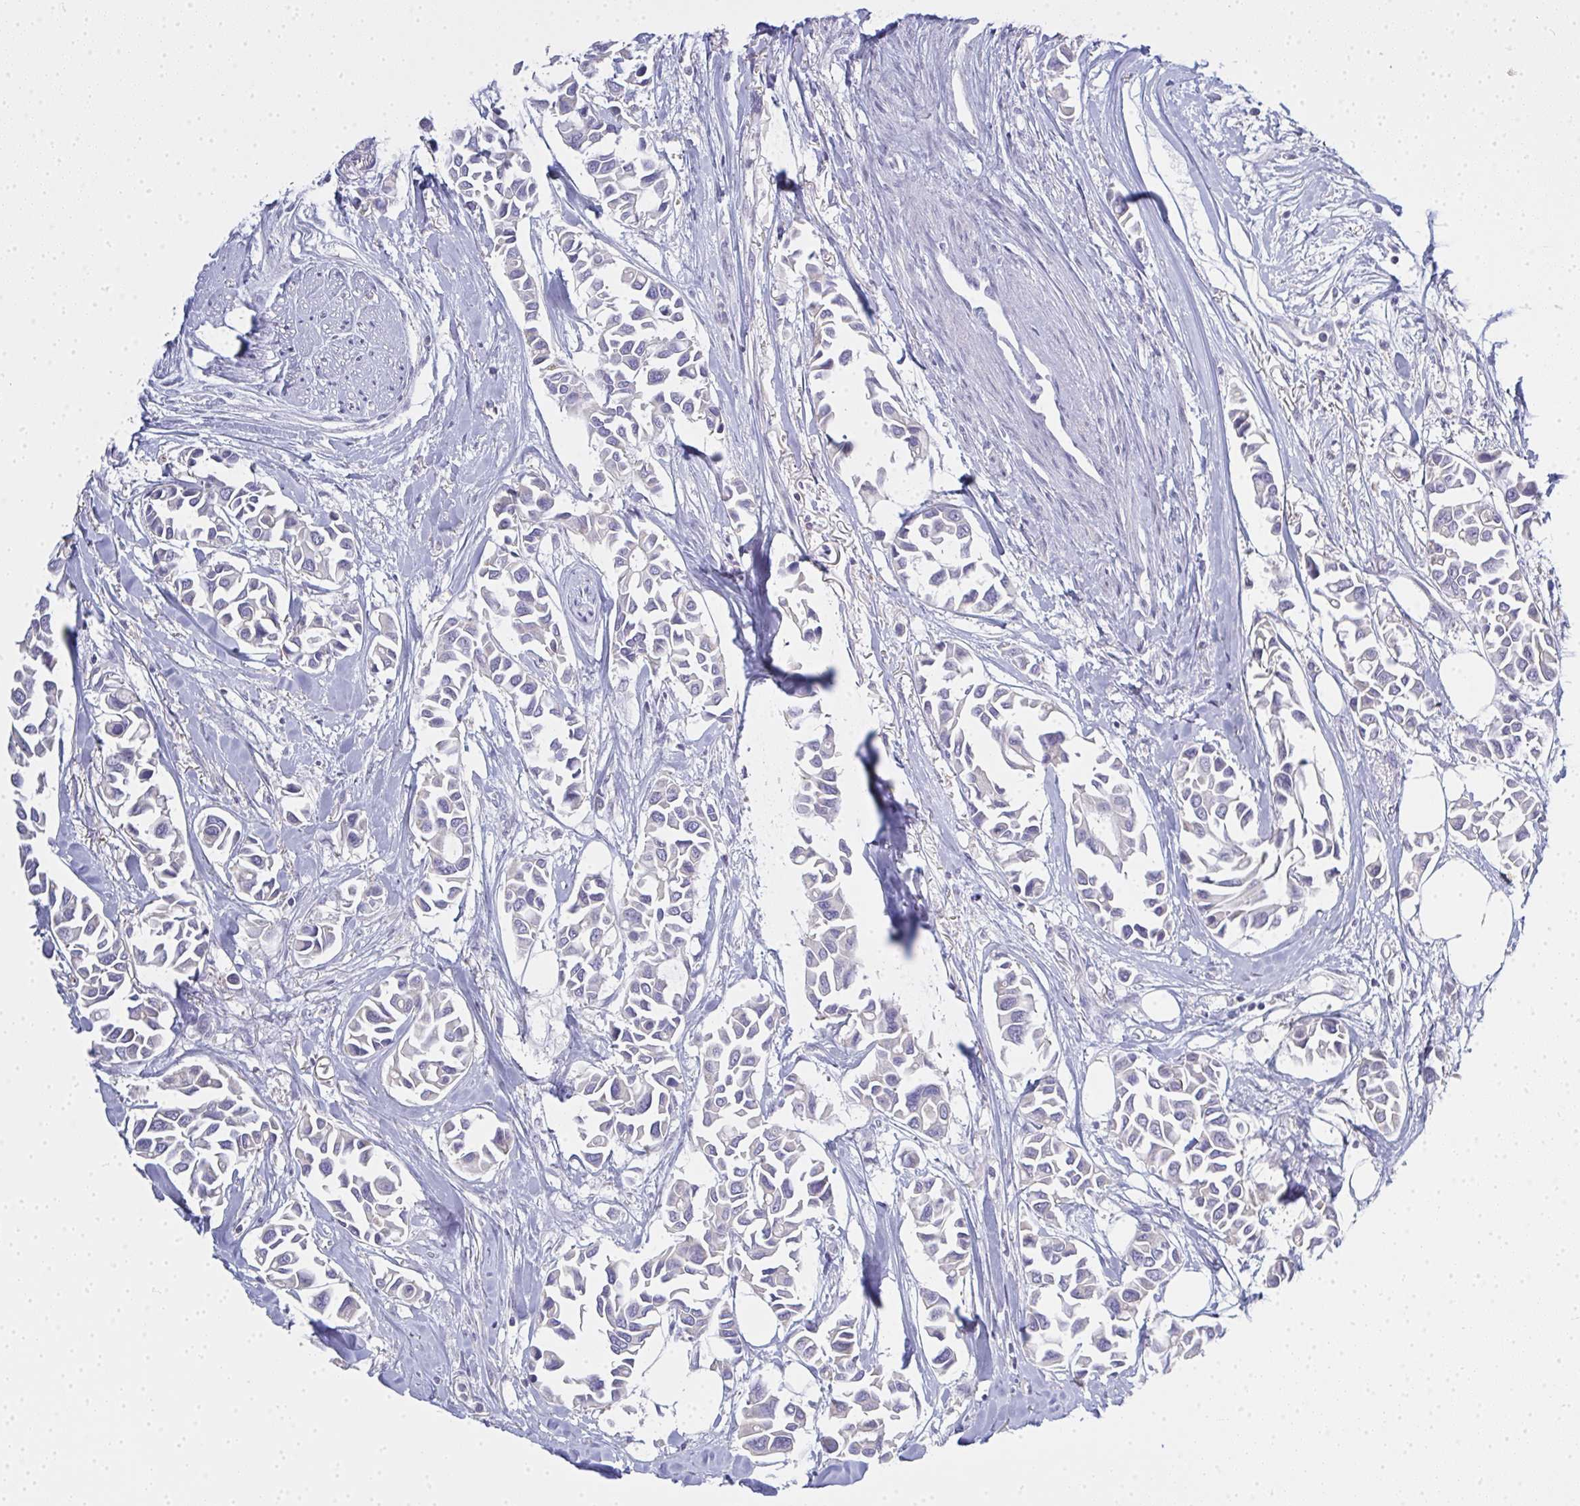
{"staining": {"intensity": "negative", "quantity": "none", "location": "none"}, "tissue": "breast cancer", "cell_type": "Tumor cells", "image_type": "cancer", "snomed": [{"axis": "morphology", "description": "Duct carcinoma"}, {"axis": "topography", "description": "Breast"}], "caption": "This is a histopathology image of immunohistochemistry staining of intraductal carcinoma (breast), which shows no expression in tumor cells. Nuclei are stained in blue.", "gene": "GSDMB", "patient": {"sex": "female", "age": 54}}